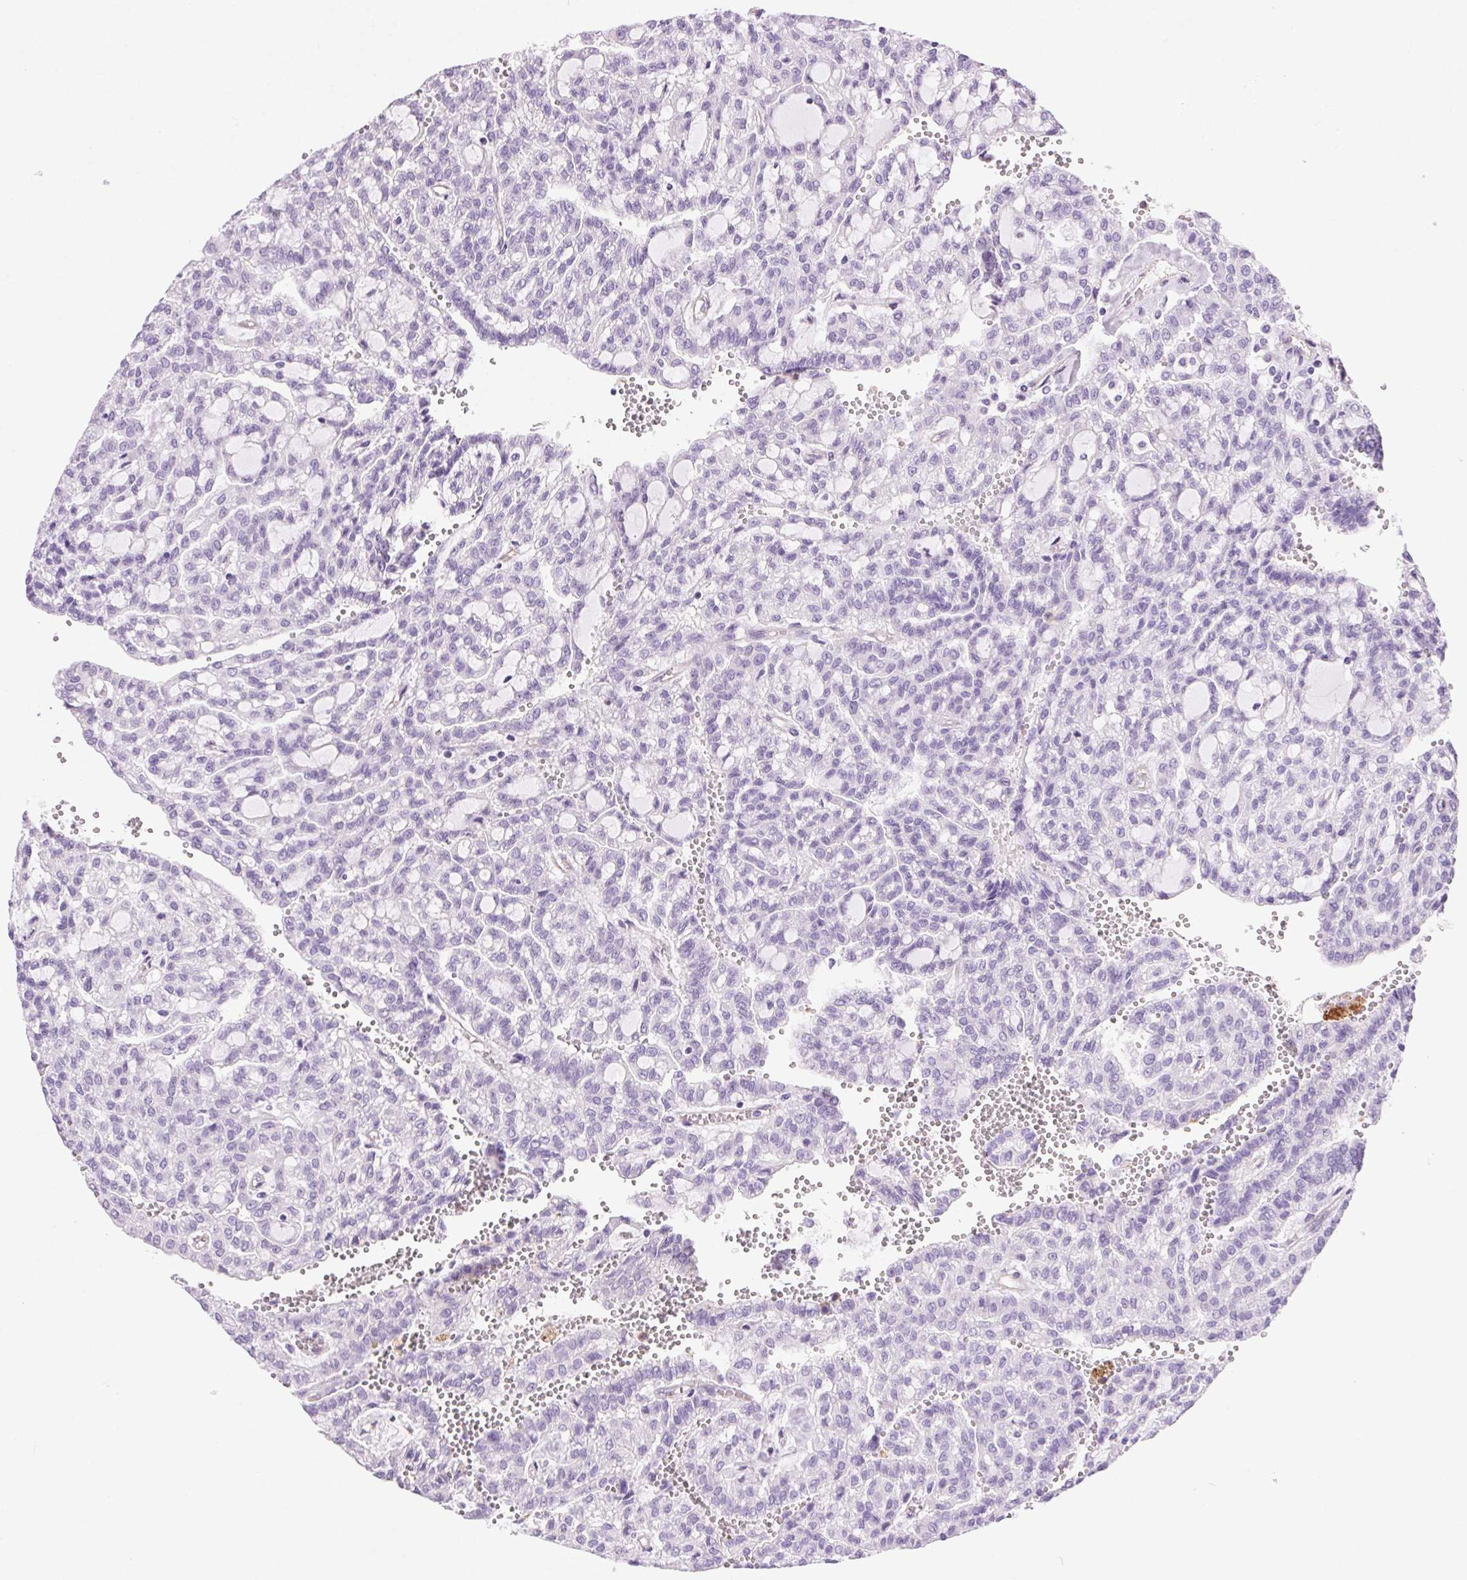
{"staining": {"intensity": "negative", "quantity": "none", "location": "none"}, "tissue": "renal cancer", "cell_type": "Tumor cells", "image_type": "cancer", "snomed": [{"axis": "morphology", "description": "Adenocarcinoma, NOS"}, {"axis": "topography", "description": "Kidney"}], "caption": "Renal adenocarcinoma was stained to show a protein in brown. There is no significant positivity in tumor cells.", "gene": "SHCBP1L", "patient": {"sex": "male", "age": 63}}